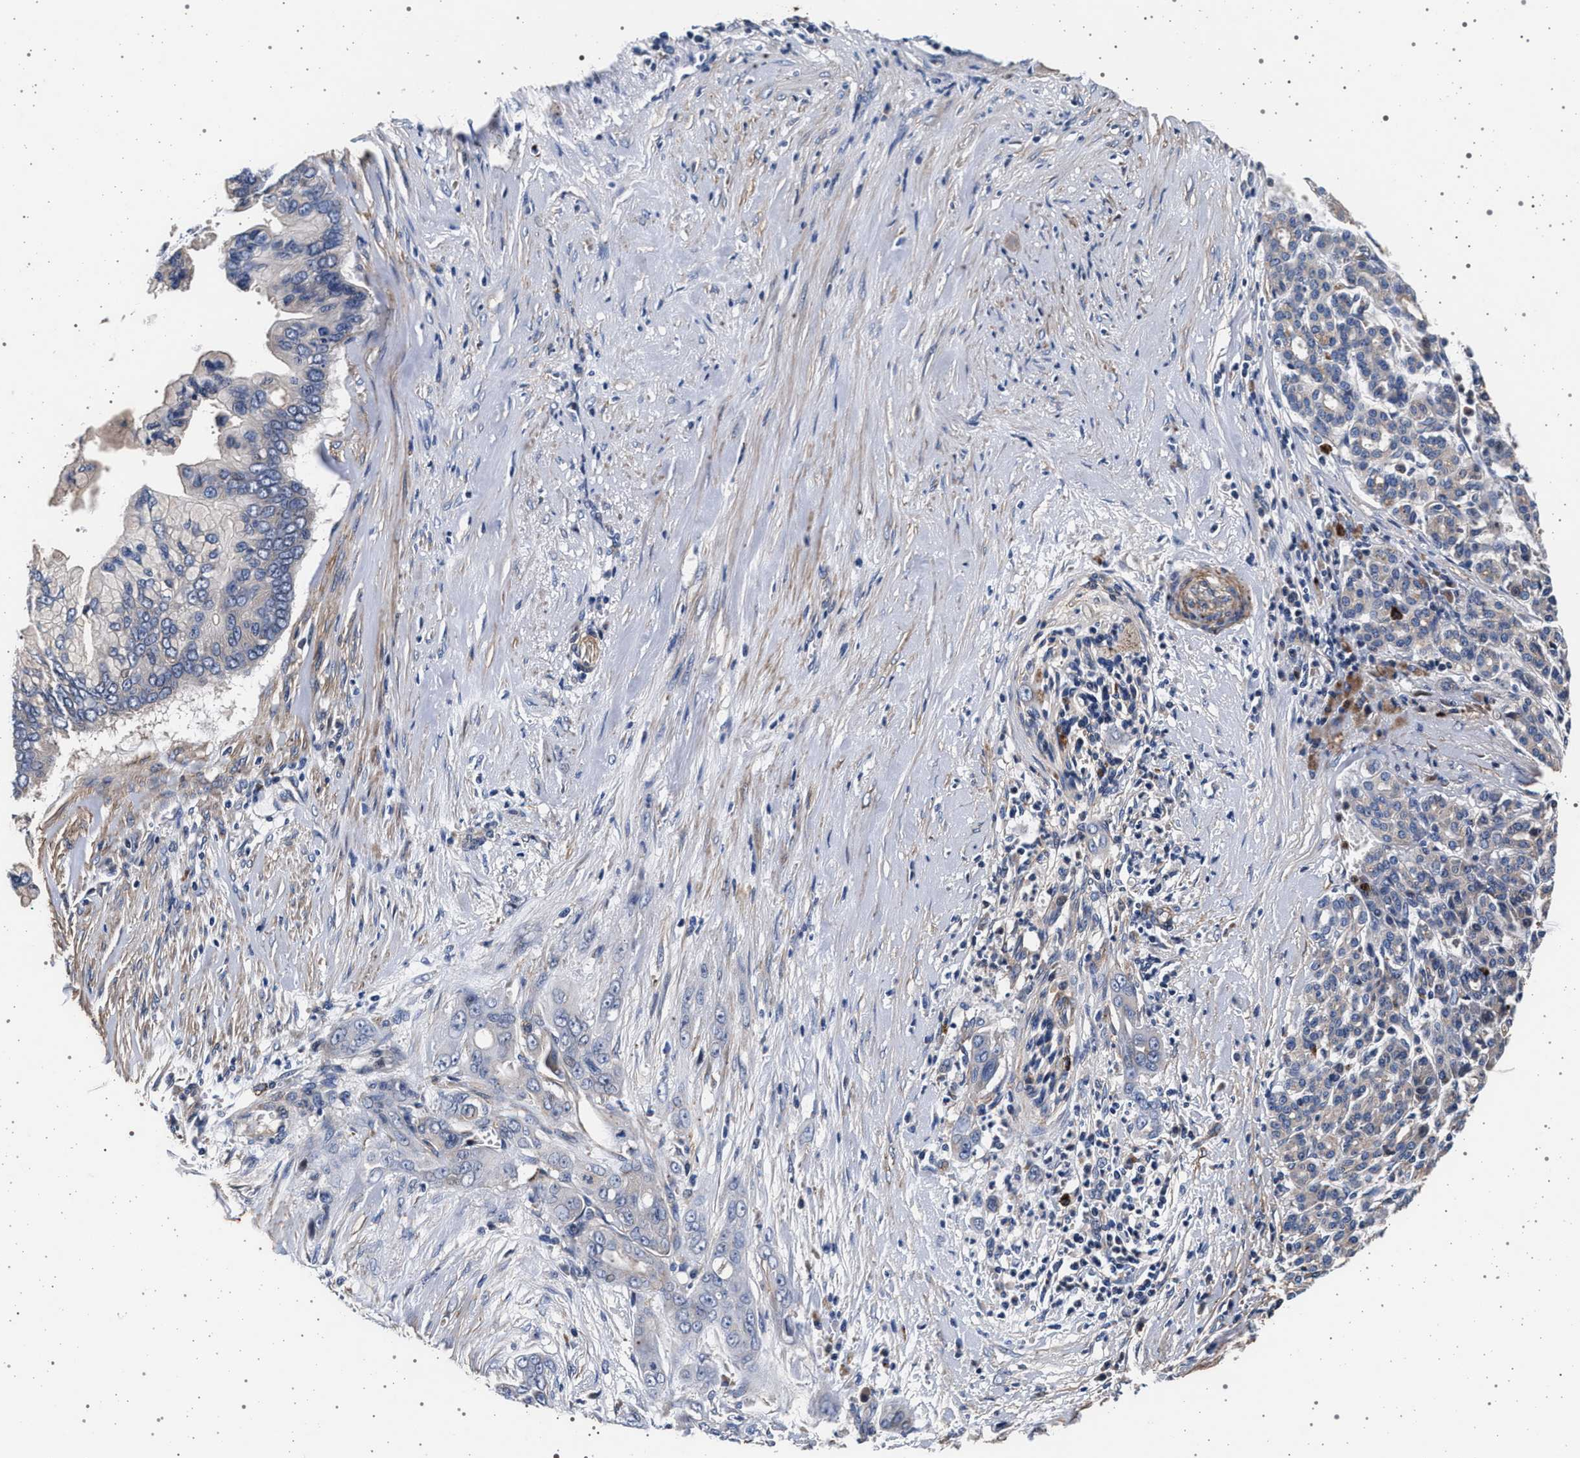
{"staining": {"intensity": "negative", "quantity": "none", "location": "none"}, "tissue": "pancreatic cancer", "cell_type": "Tumor cells", "image_type": "cancer", "snomed": [{"axis": "morphology", "description": "Adenocarcinoma, NOS"}, {"axis": "topography", "description": "Pancreas"}], "caption": "This is an immunohistochemistry (IHC) histopathology image of human pancreatic cancer. There is no expression in tumor cells.", "gene": "KCNK6", "patient": {"sex": "male", "age": 59}}